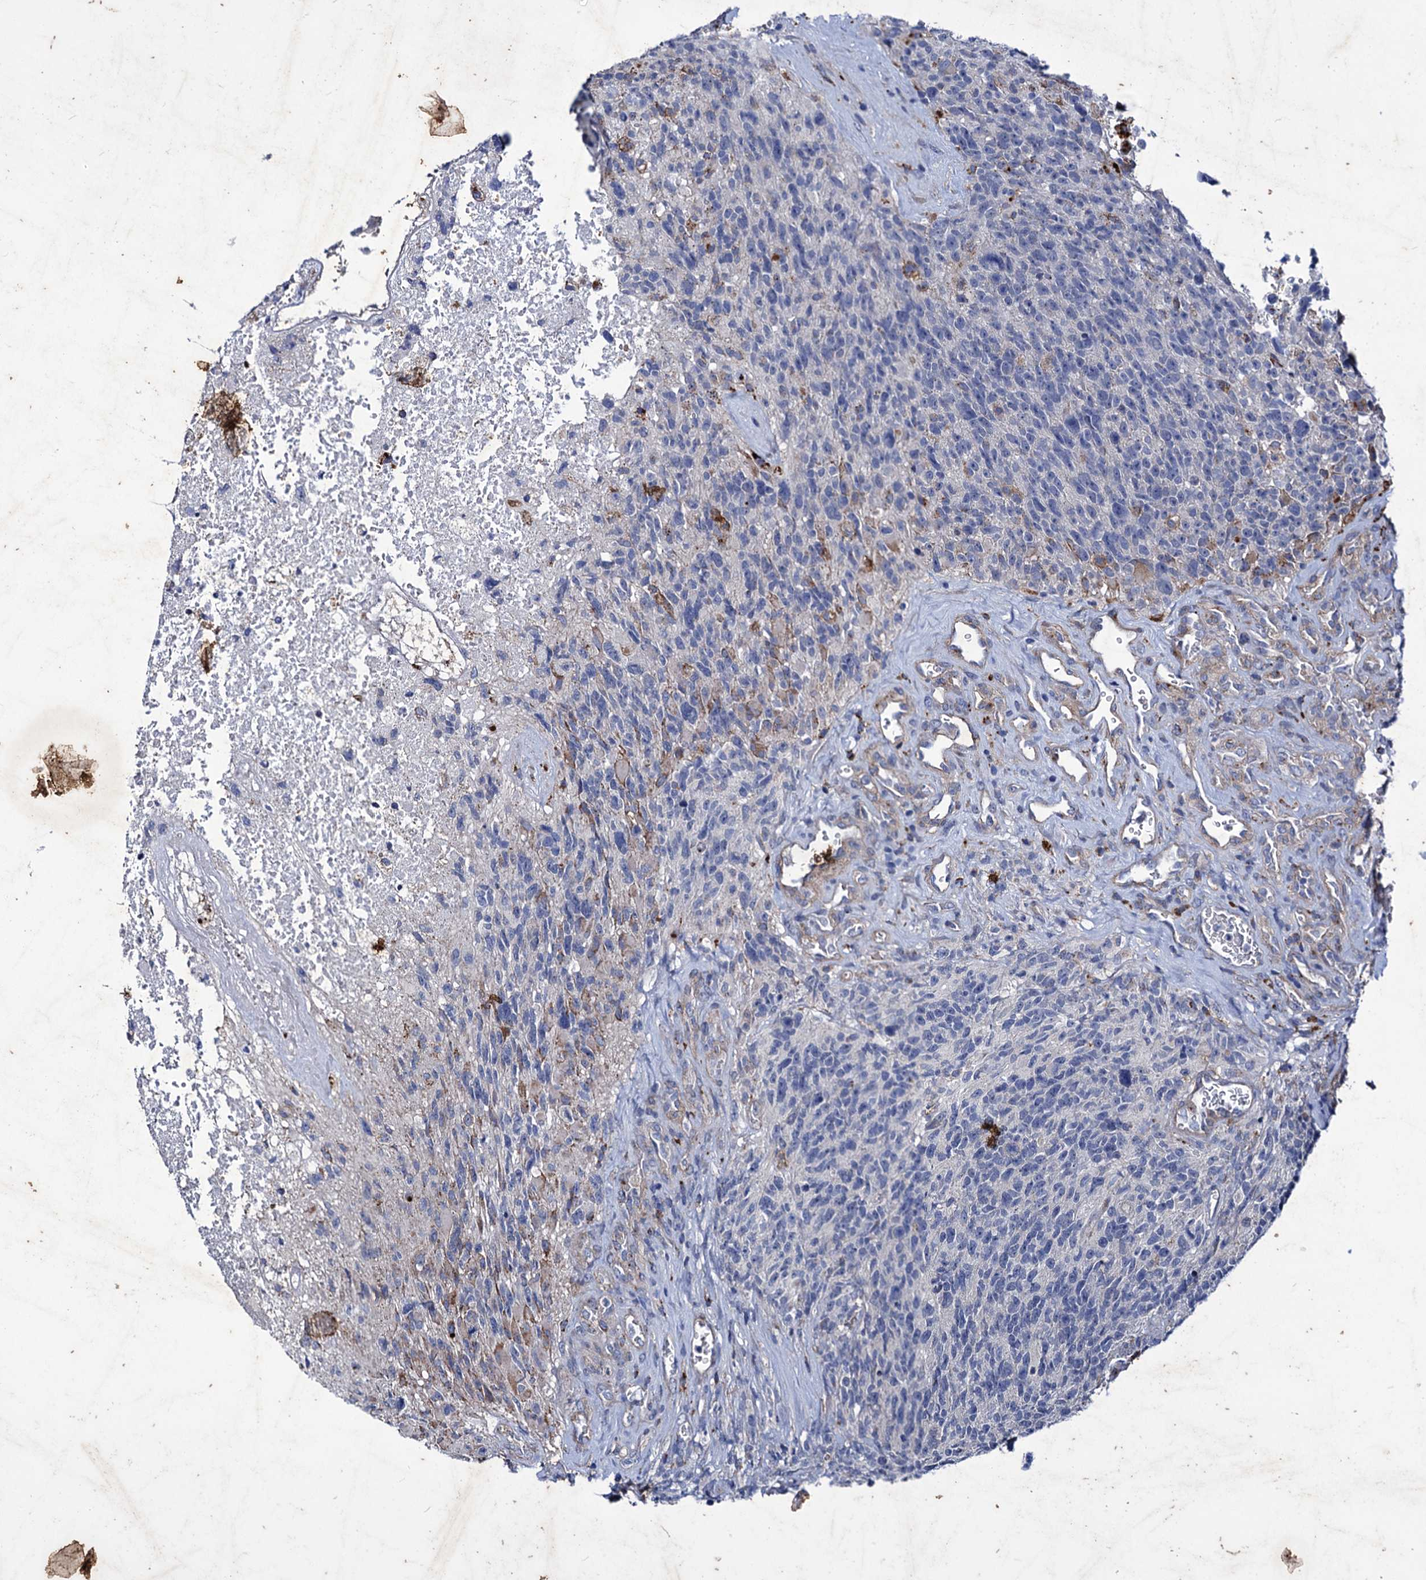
{"staining": {"intensity": "negative", "quantity": "none", "location": "none"}, "tissue": "glioma", "cell_type": "Tumor cells", "image_type": "cancer", "snomed": [{"axis": "morphology", "description": "Glioma, malignant, High grade"}, {"axis": "topography", "description": "Brain"}], "caption": "Immunohistochemistry (IHC) histopathology image of neoplastic tissue: human glioma stained with DAB (3,3'-diaminobenzidine) displays no significant protein positivity in tumor cells.", "gene": "AXL", "patient": {"sex": "male", "age": 76}}